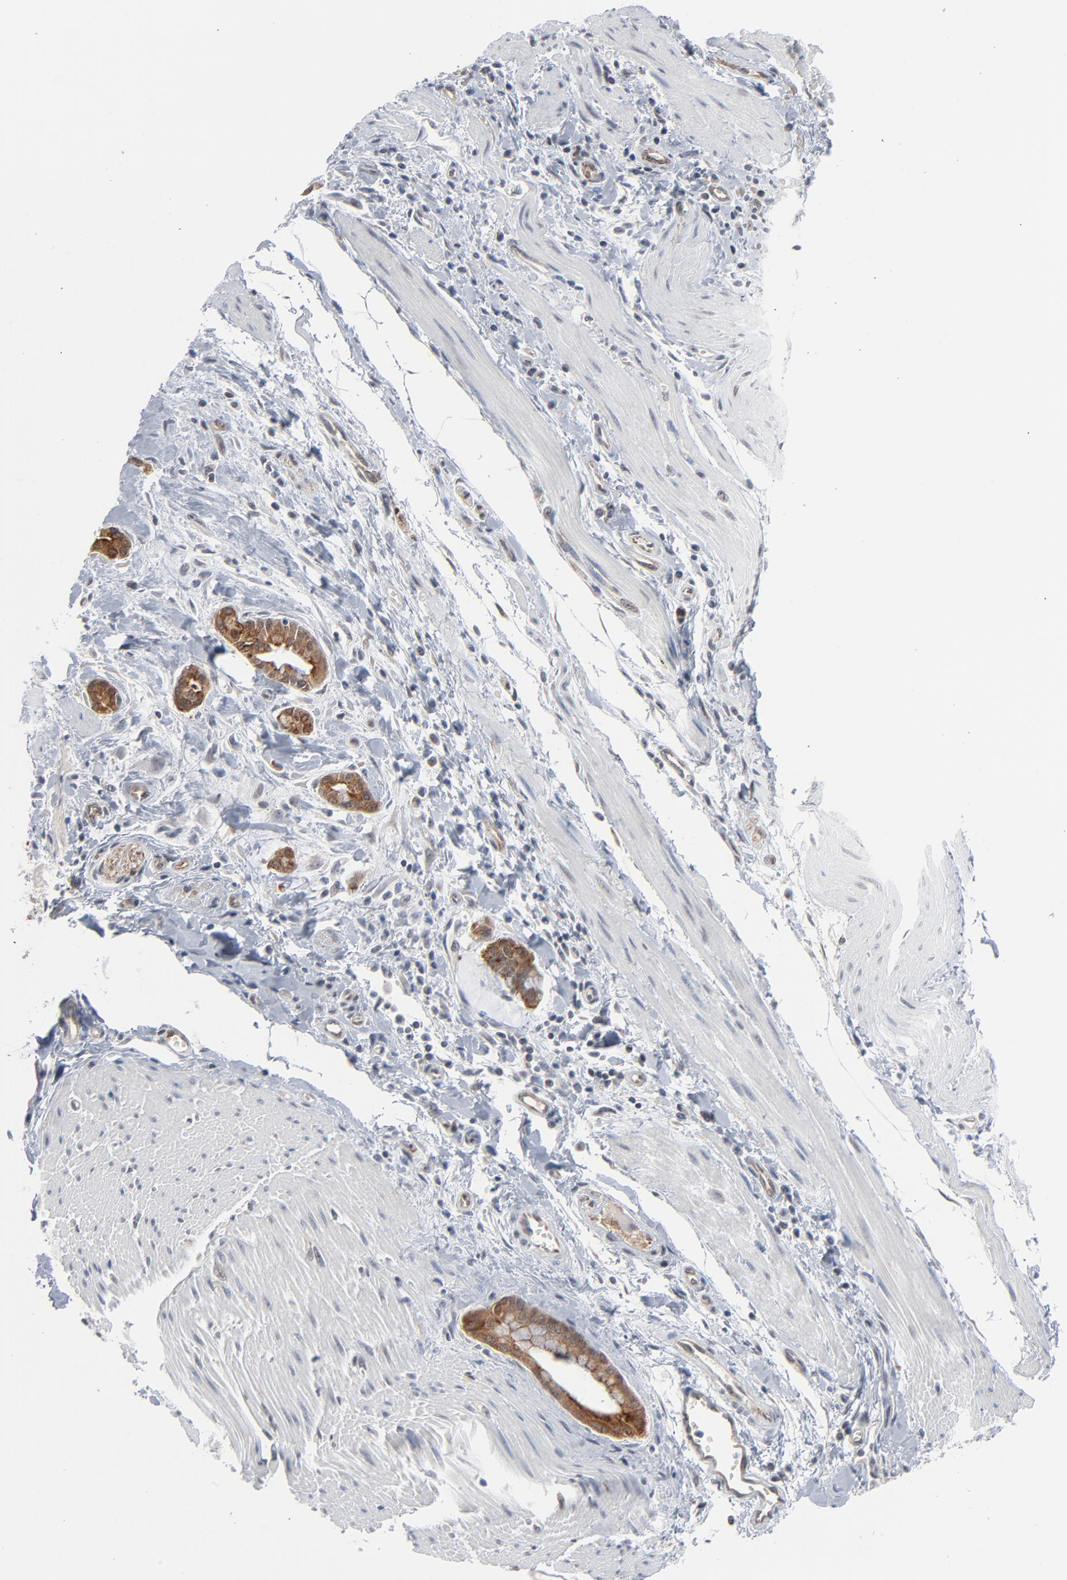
{"staining": {"intensity": "moderate", "quantity": ">75%", "location": "cytoplasmic/membranous"}, "tissue": "pancreatic cancer", "cell_type": "Tumor cells", "image_type": "cancer", "snomed": [{"axis": "morphology", "description": "Adenocarcinoma, NOS"}, {"axis": "topography", "description": "Pancreas"}], "caption": "Pancreatic cancer (adenocarcinoma) stained for a protein (brown) demonstrates moderate cytoplasmic/membranous positive staining in approximately >75% of tumor cells.", "gene": "ITPR3", "patient": {"sex": "male", "age": 59}}